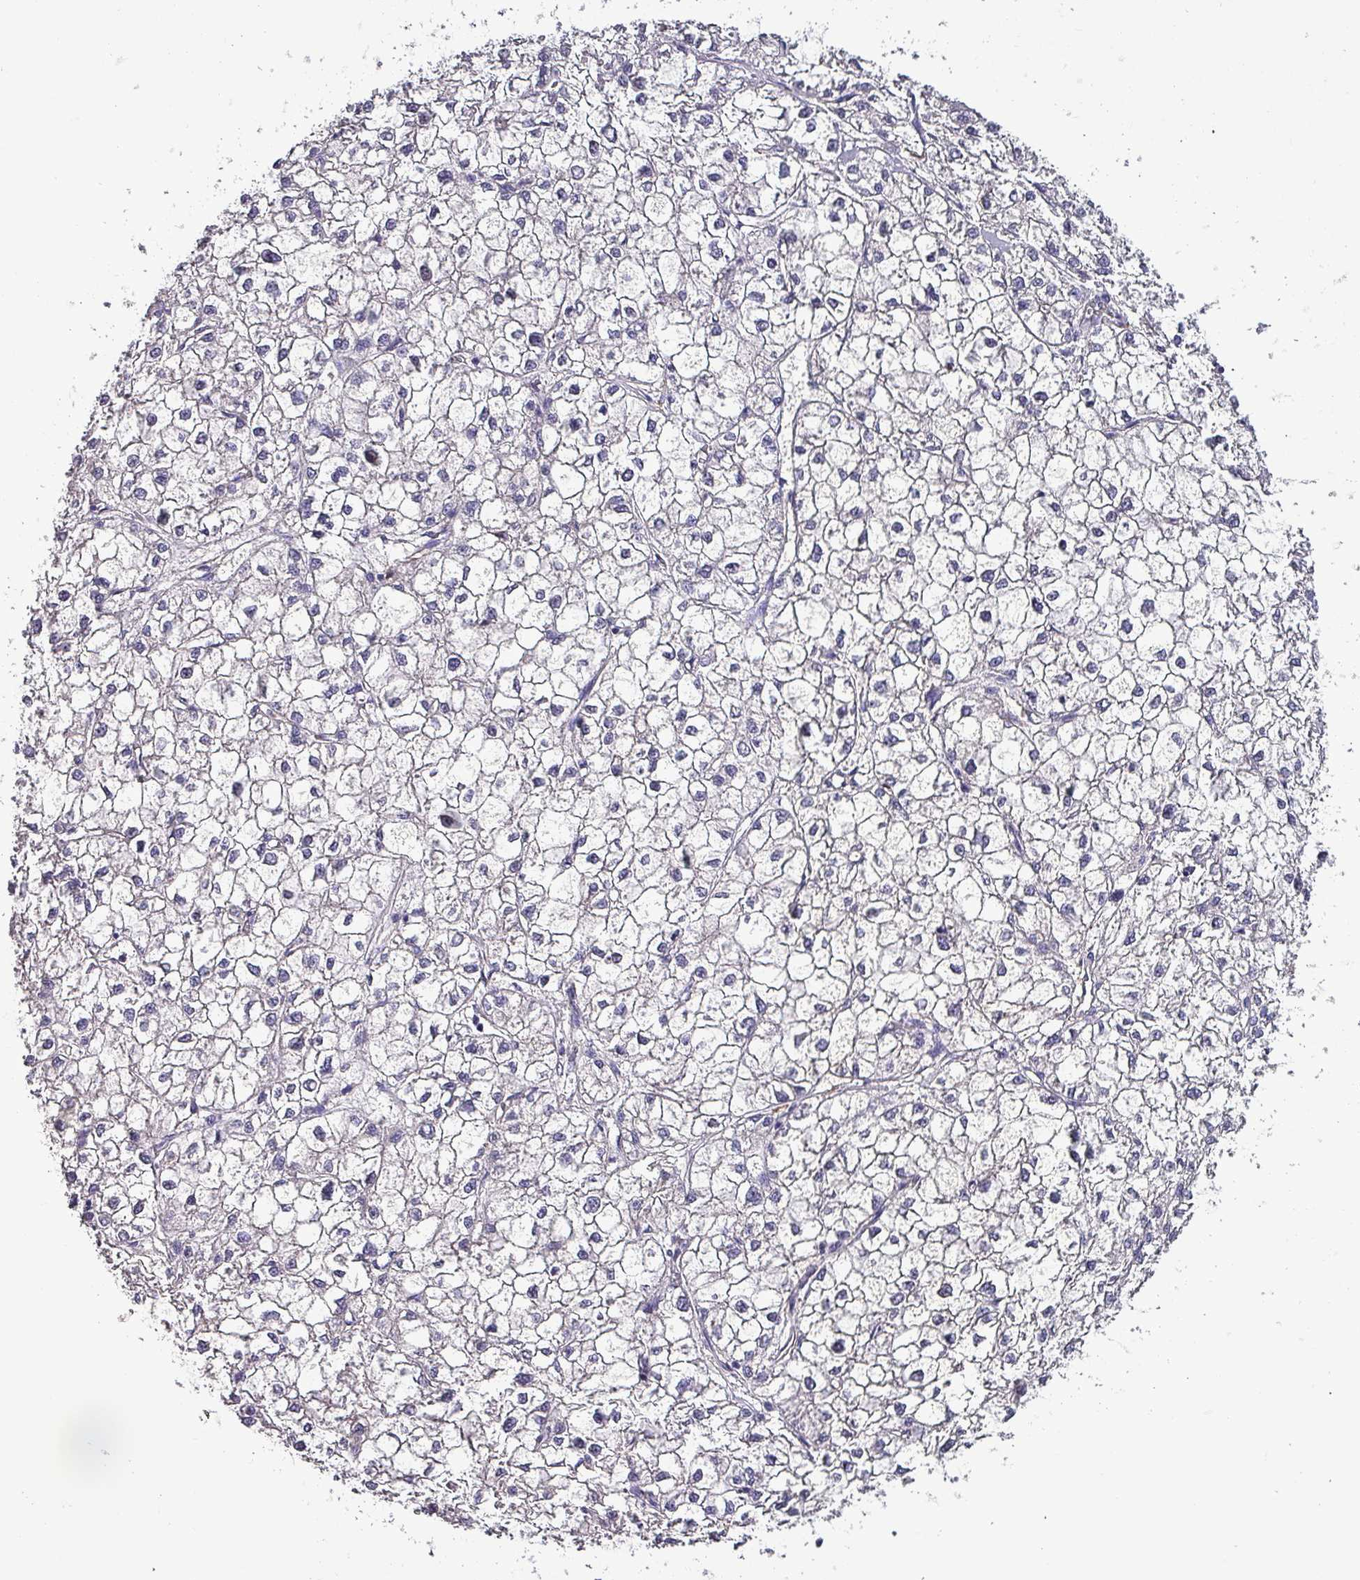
{"staining": {"intensity": "negative", "quantity": "none", "location": "none"}, "tissue": "liver cancer", "cell_type": "Tumor cells", "image_type": "cancer", "snomed": [{"axis": "morphology", "description": "Carcinoma, Hepatocellular, NOS"}, {"axis": "topography", "description": "Liver"}], "caption": "High magnification brightfield microscopy of liver cancer stained with DAB (3,3'-diaminobenzidine) (brown) and counterstained with hematoxylin (blue): tumor cells show no significant positivity. (Brightfield microscopy of DAB (3,3'-diaminobenzidine) IHC at high magnification).", "gene": "HTRA4", "patient": {"sex": "female", "age": 43}}